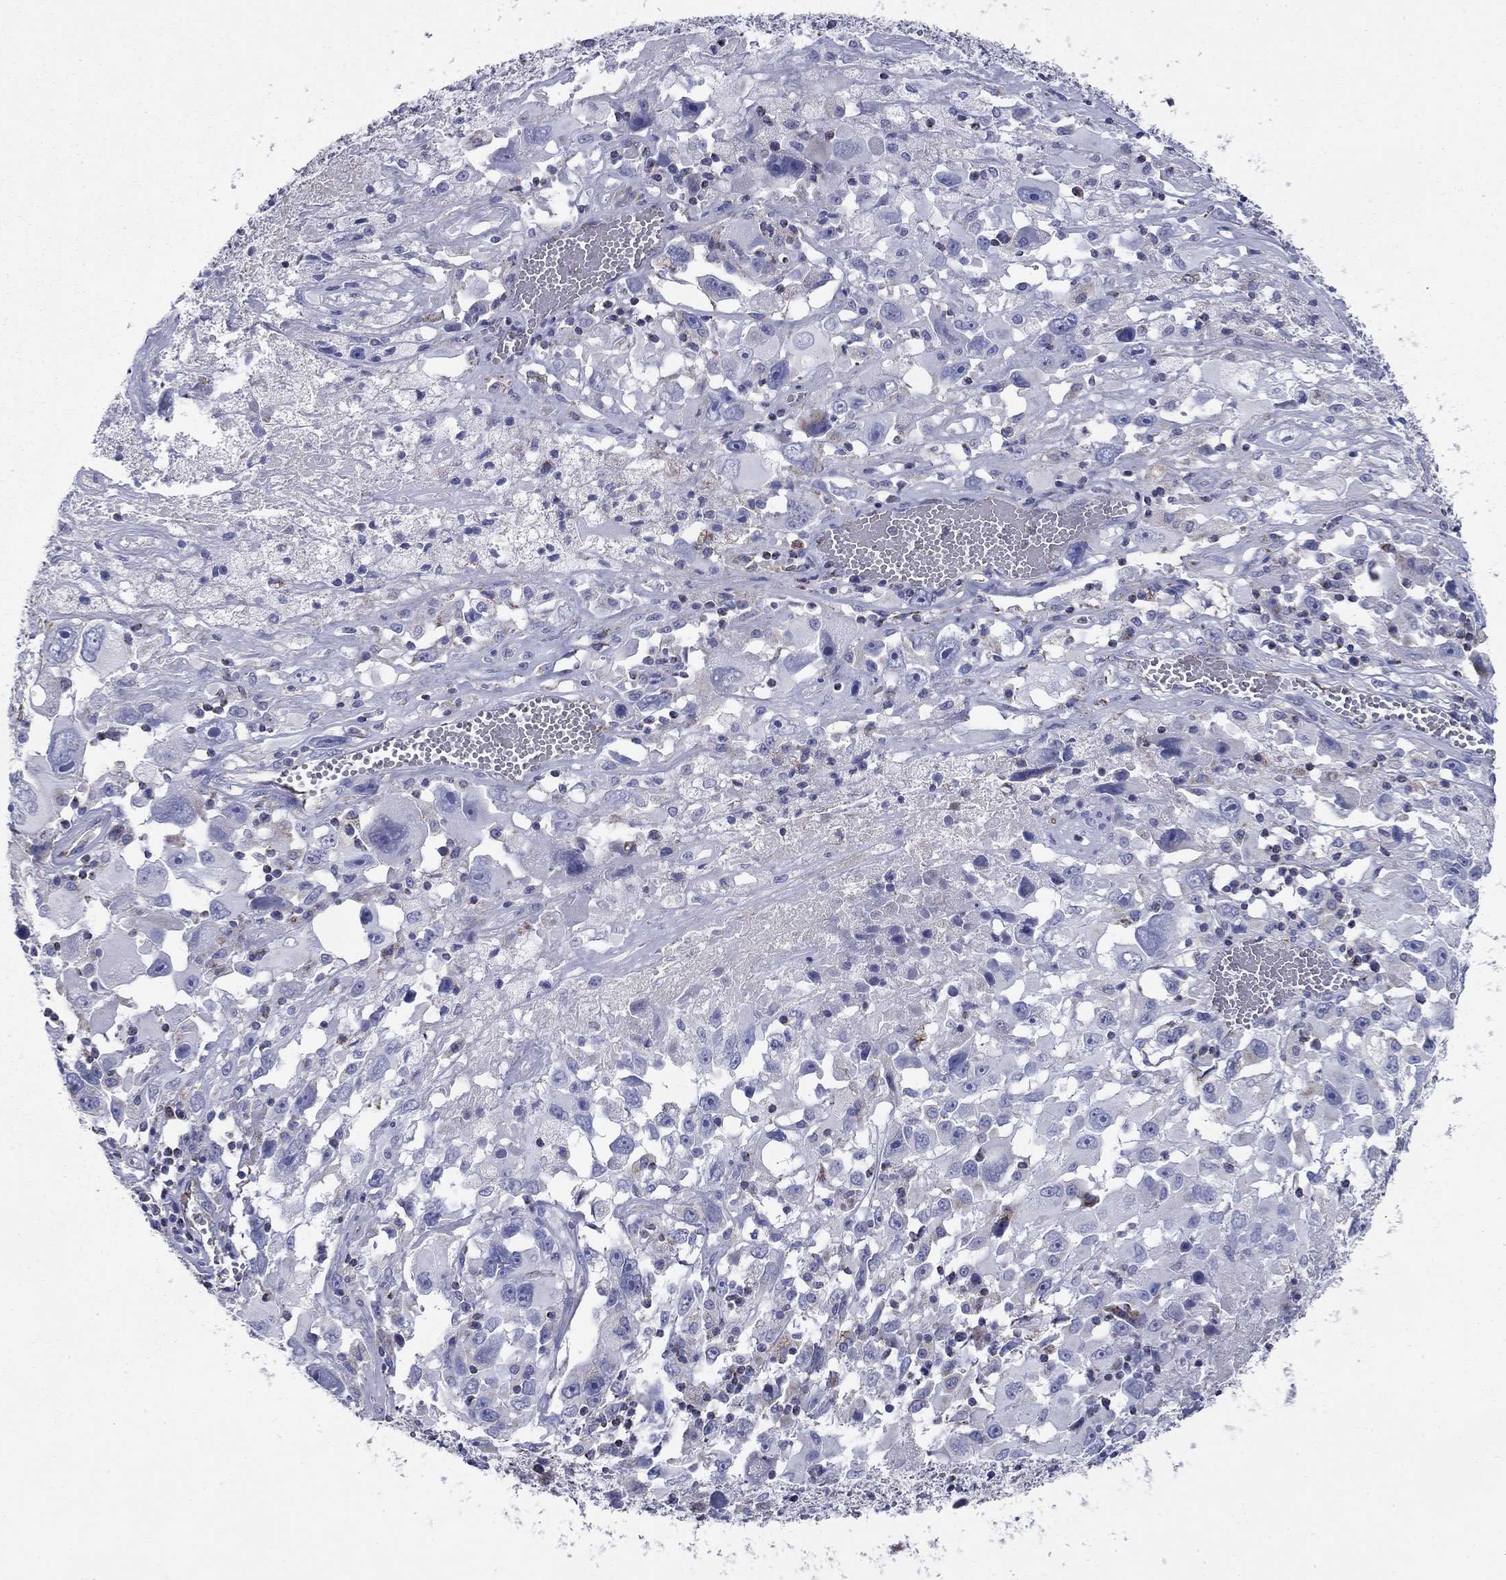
{"staining": {"intensity": "negative", "quantity": "none", "location": "none"}, "tissue": "melanoma", "cell_type": "Tumor cells", "image_type": "cancer", "snomed": [{"axis": "morphology", "description": "Malignant melanoma, Metastatic site"}, {"axis": "topography", "description": "Soft tissue"}], "caption": "Immunohistochemistry (IHC) photomicrograph of malignant melanoma (metastatic site) stained for a protein (brown), which reveals no positivity in tumor cells.", "gene": "NDUFA4L2", "patient": {"sex": "male", "age": 50}}